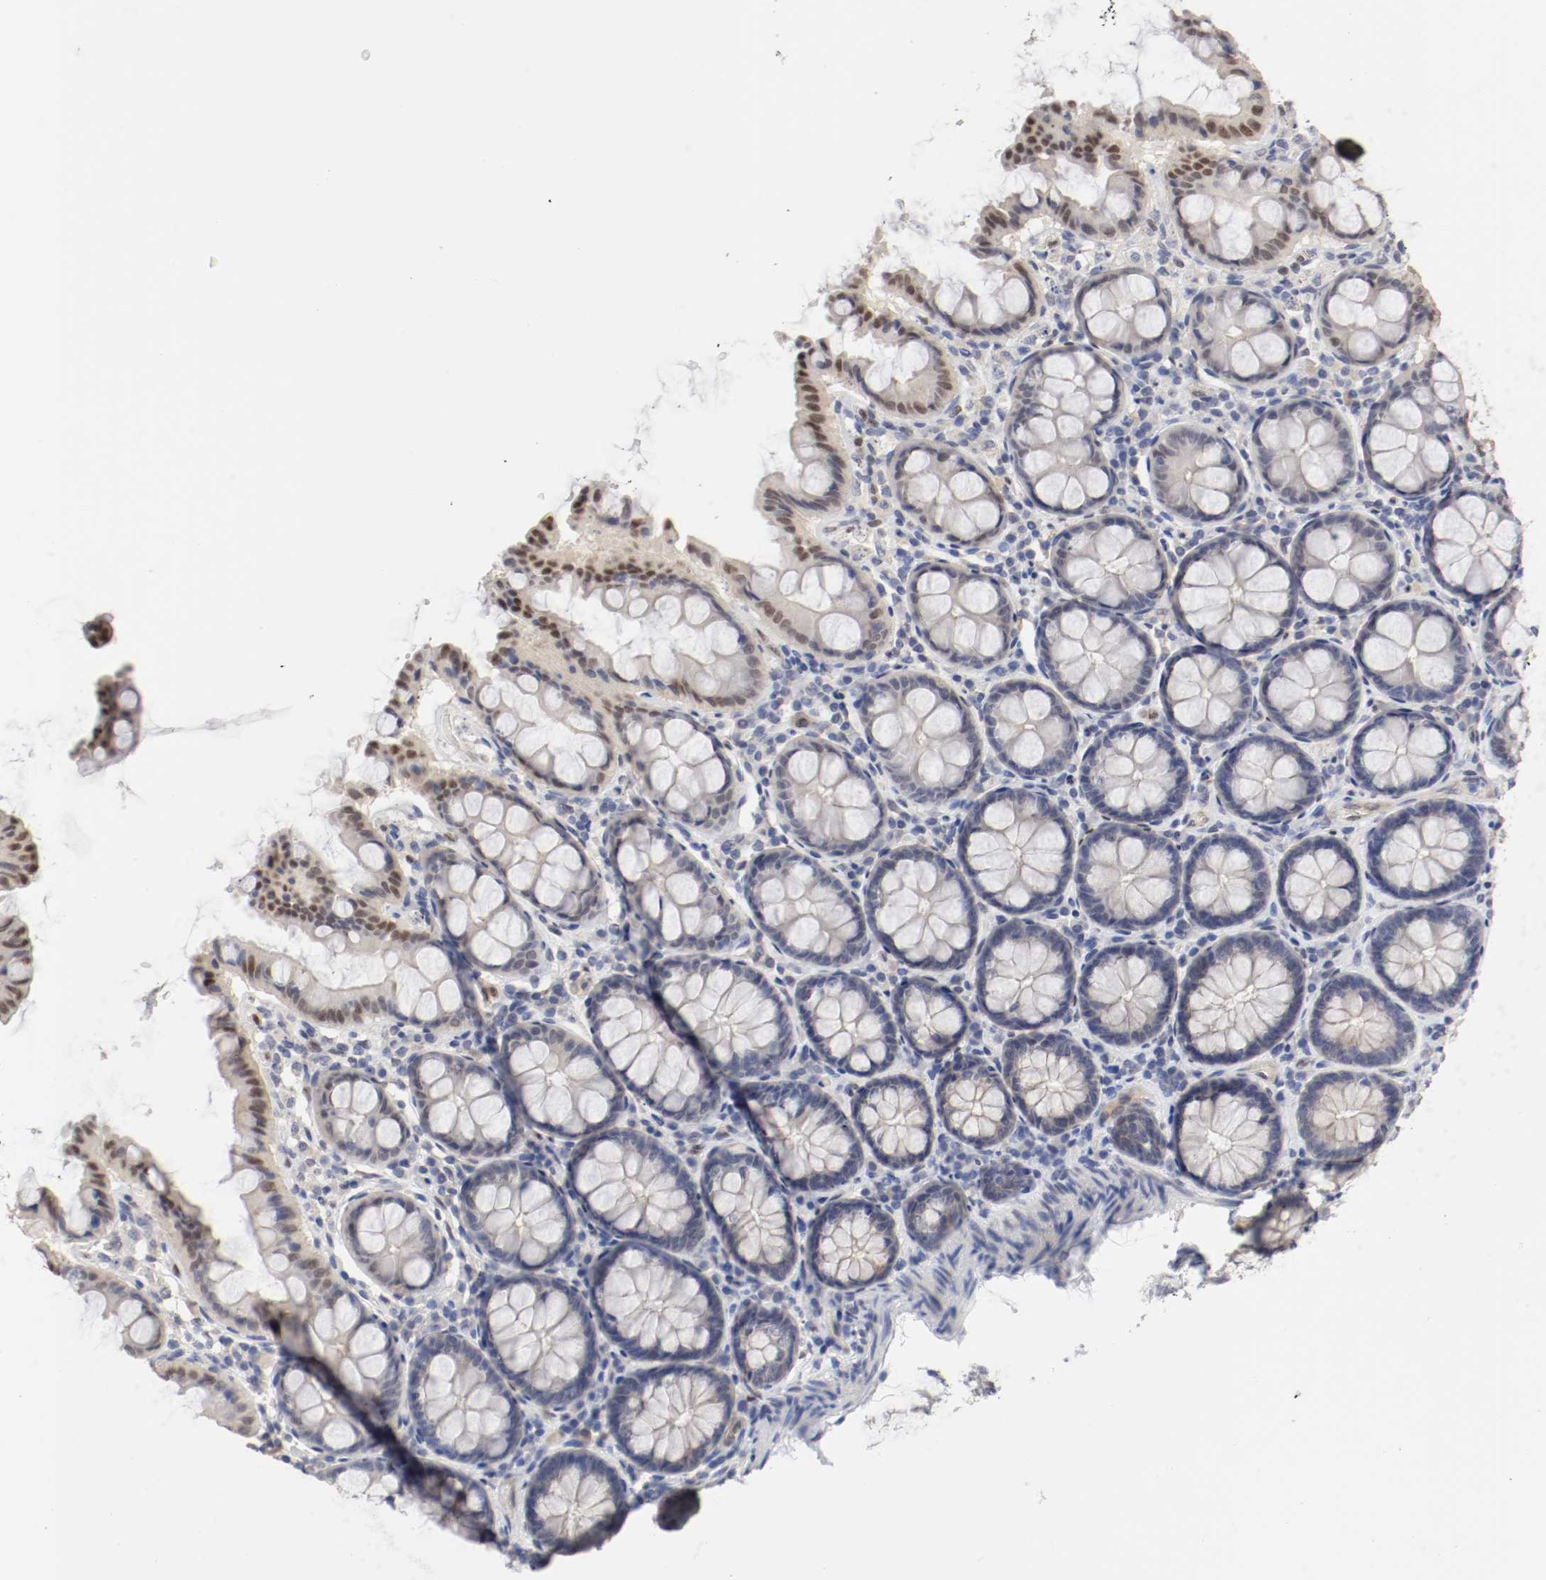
{"staining": {"intensity": "negative", "quantity": "none", "location": "none"}, "tissue": "colon", "cell_type": "Endothelial cells", "image_type": "normal", "snomed": [{"axis": "morphology", "description": "Normal tissue, NOS"}, {"axis": "topography", "description": "Colon"}], "caption": "This micrograph is of benign colon stained with IHC to label a protein in brown with the nuclei are counter-stained blue. There is no staining in endothelial cells.", "gene": "FOSL2", "patient": {"sex": "female", "age": 61}}